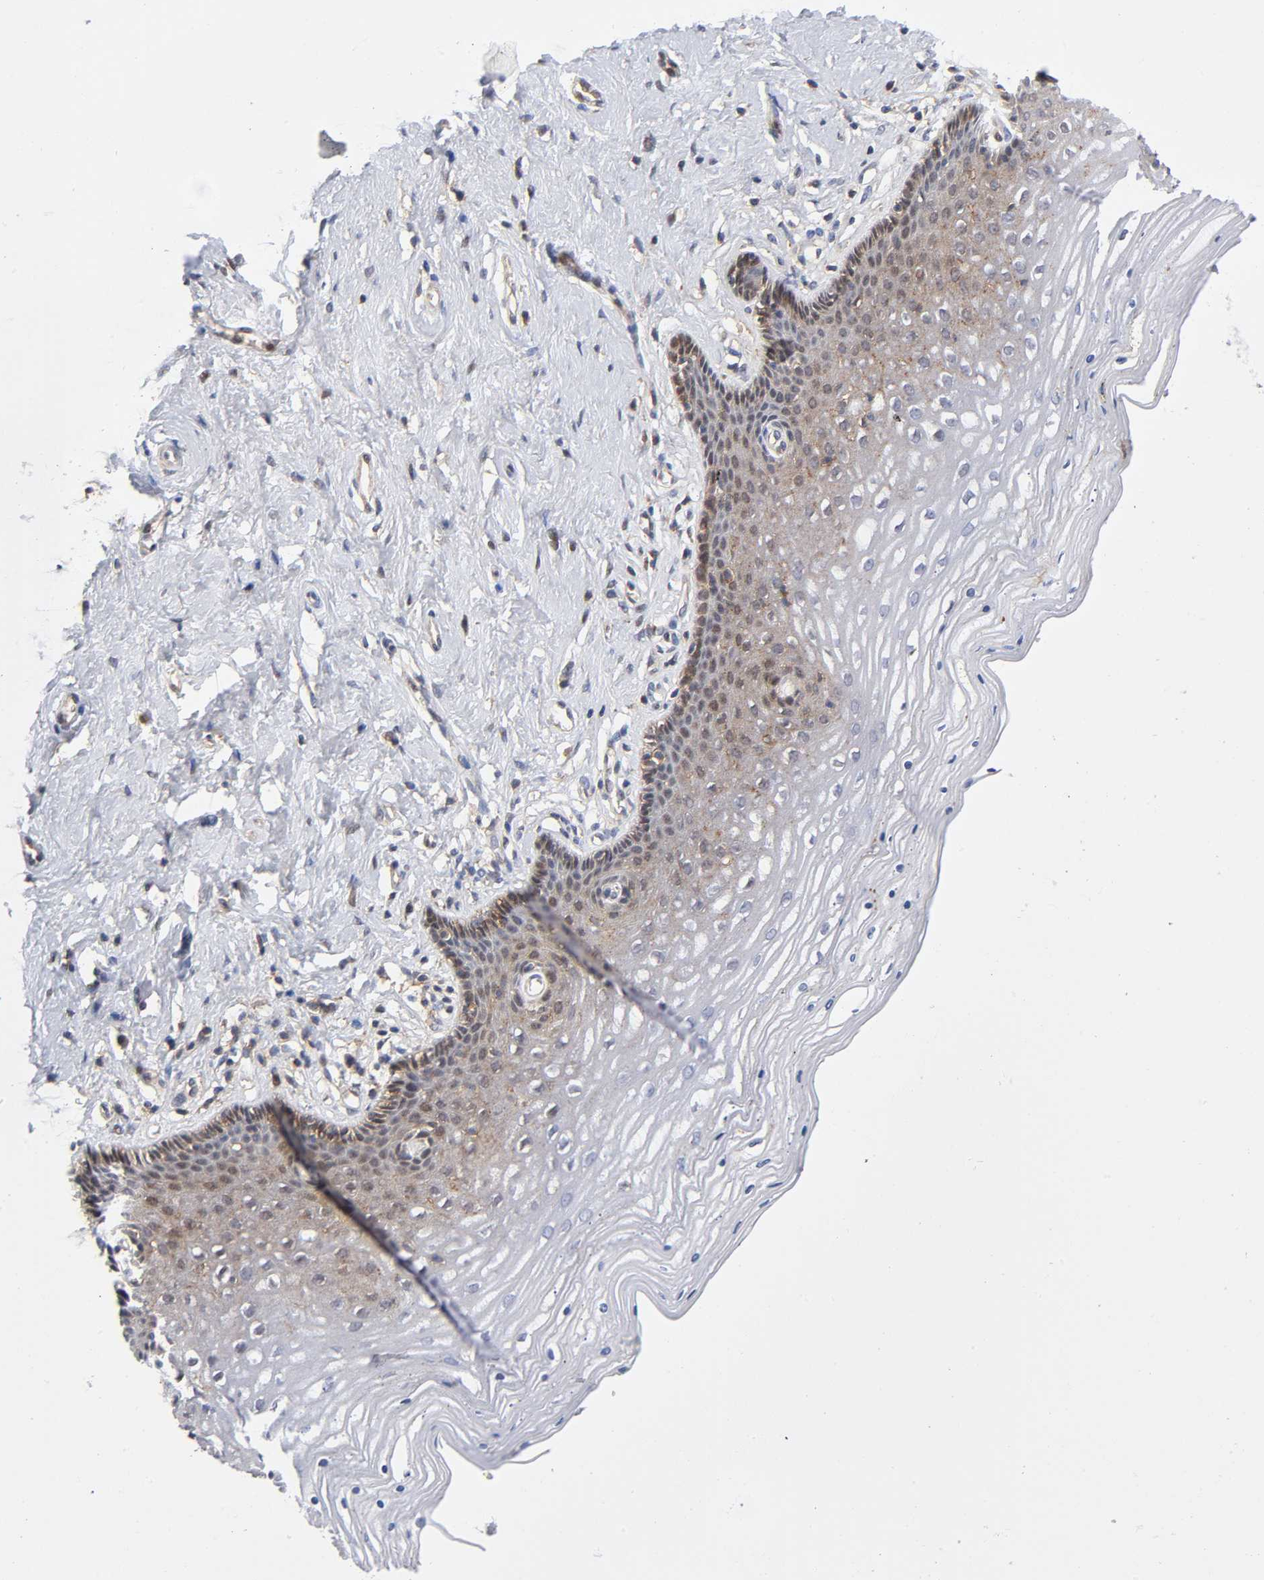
{"staining": {"intensity": "moderate", "quantity": "25%-75%", "location": "cytoplasmic/membranous,nuclear"}, "tissue": "cervix", "cell_type": "Glandular cells", "image_type": "normal", "snomed": [{"axis": "morphology", "description": "Normal tissue, NOS"}, {"axis": "topography", "description": "Cervix"}], "caption": "Brown immunohistochemical staining in benign human cervix displays moderate cytoplasmic/membranous,nuclear staining in approximately 25%-75% of glandular cells.", "gene": "ANXA7", "patient": {"sex": "female", "age": 39}}